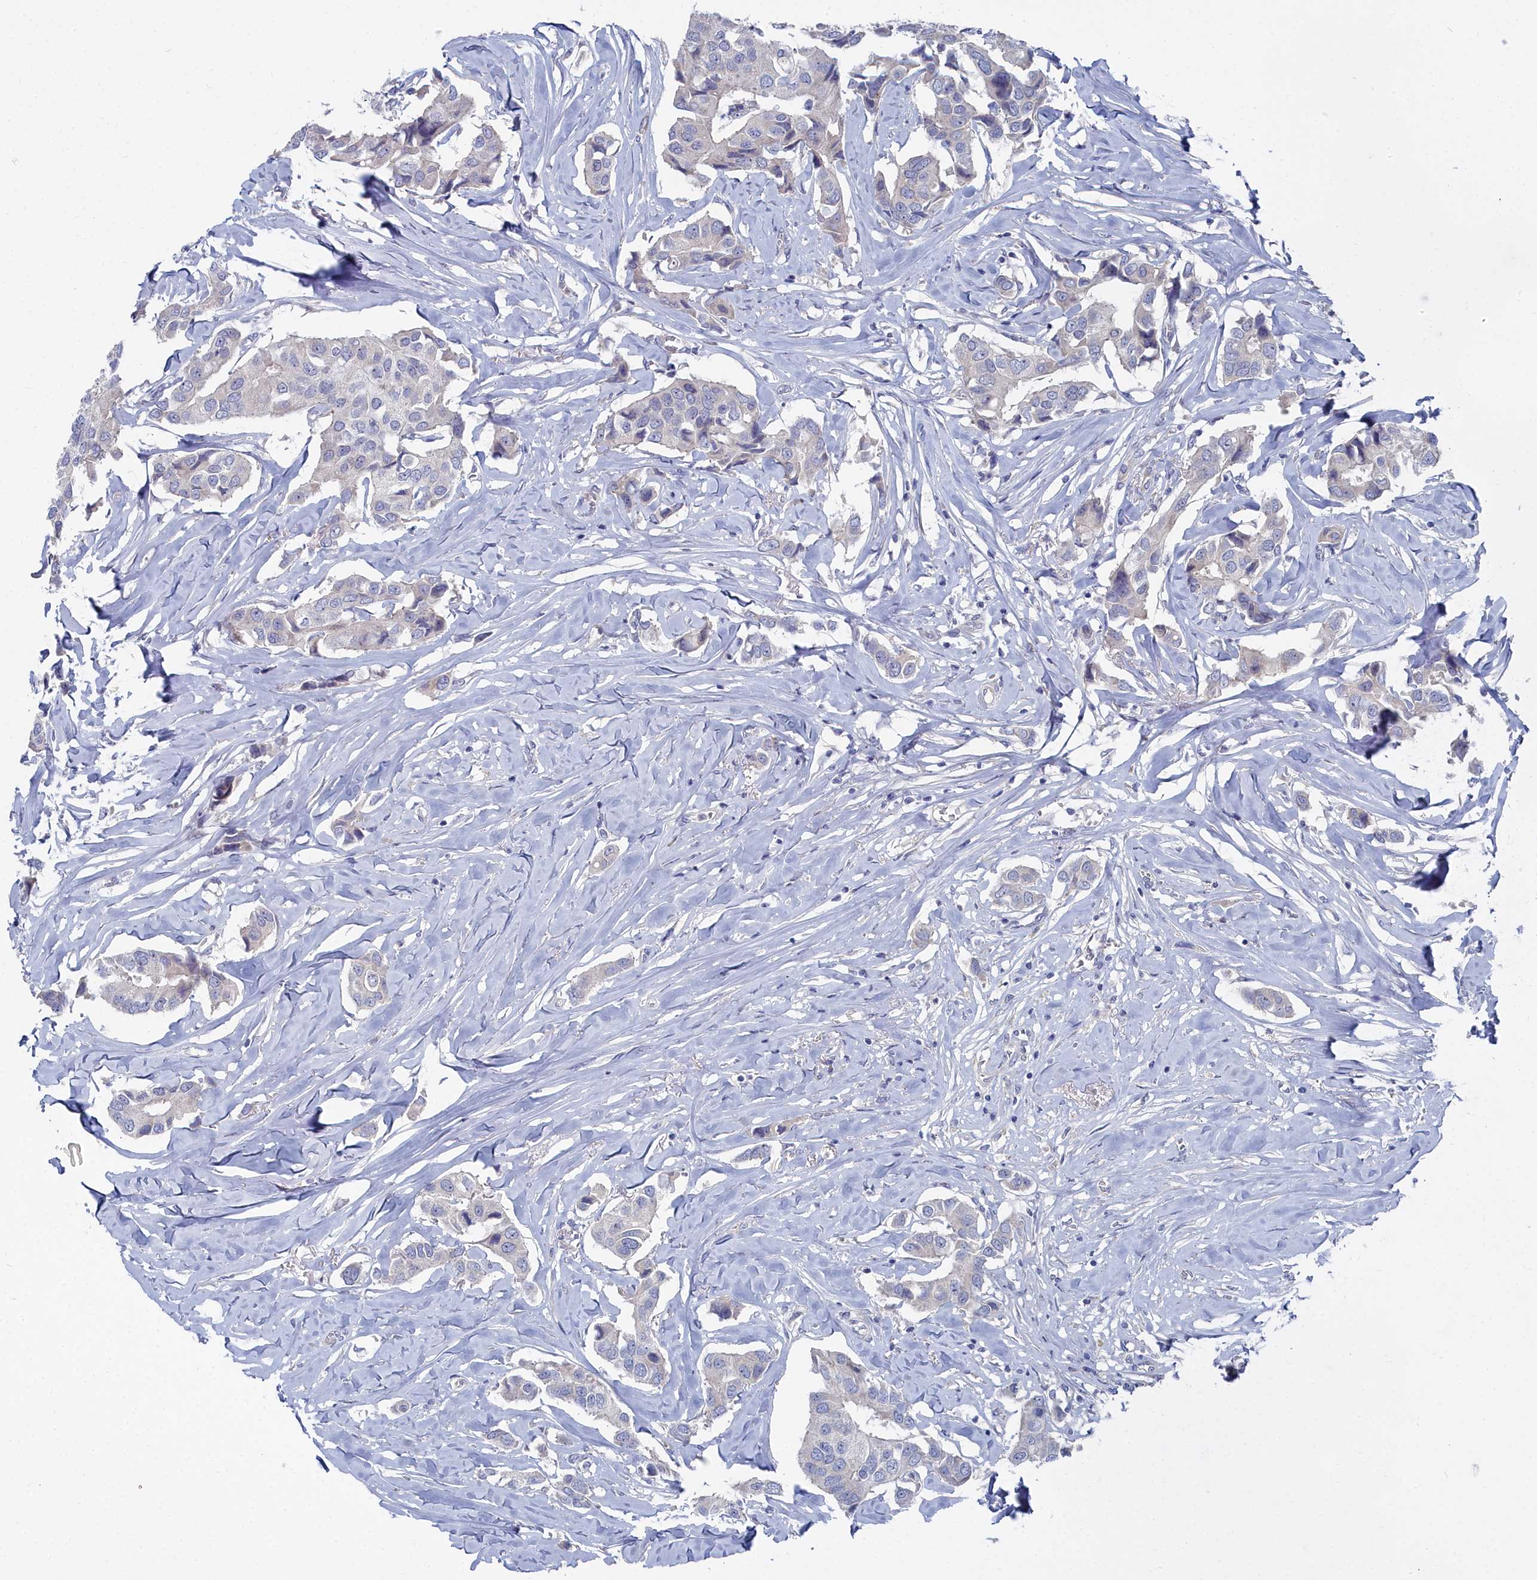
{"staining": {"intensity": "negative", "quantity": "none", "location": "none"}, "tissue": "breast cancer", "cell_type": "Tumor cells", "image_type": "cancer", "snomed": [{"axis": "morphology", "description": "Duct carcinoma"}, {"axis": "topography", "description": "Breast"}], "caption": "IHC micrograph of invasive ductal carcinoma (breast) stained for a protein (brown), which shows no staining in tumor cells.", "gene": "CCDC149", "patient": {"sex": "female", "age": 80}}